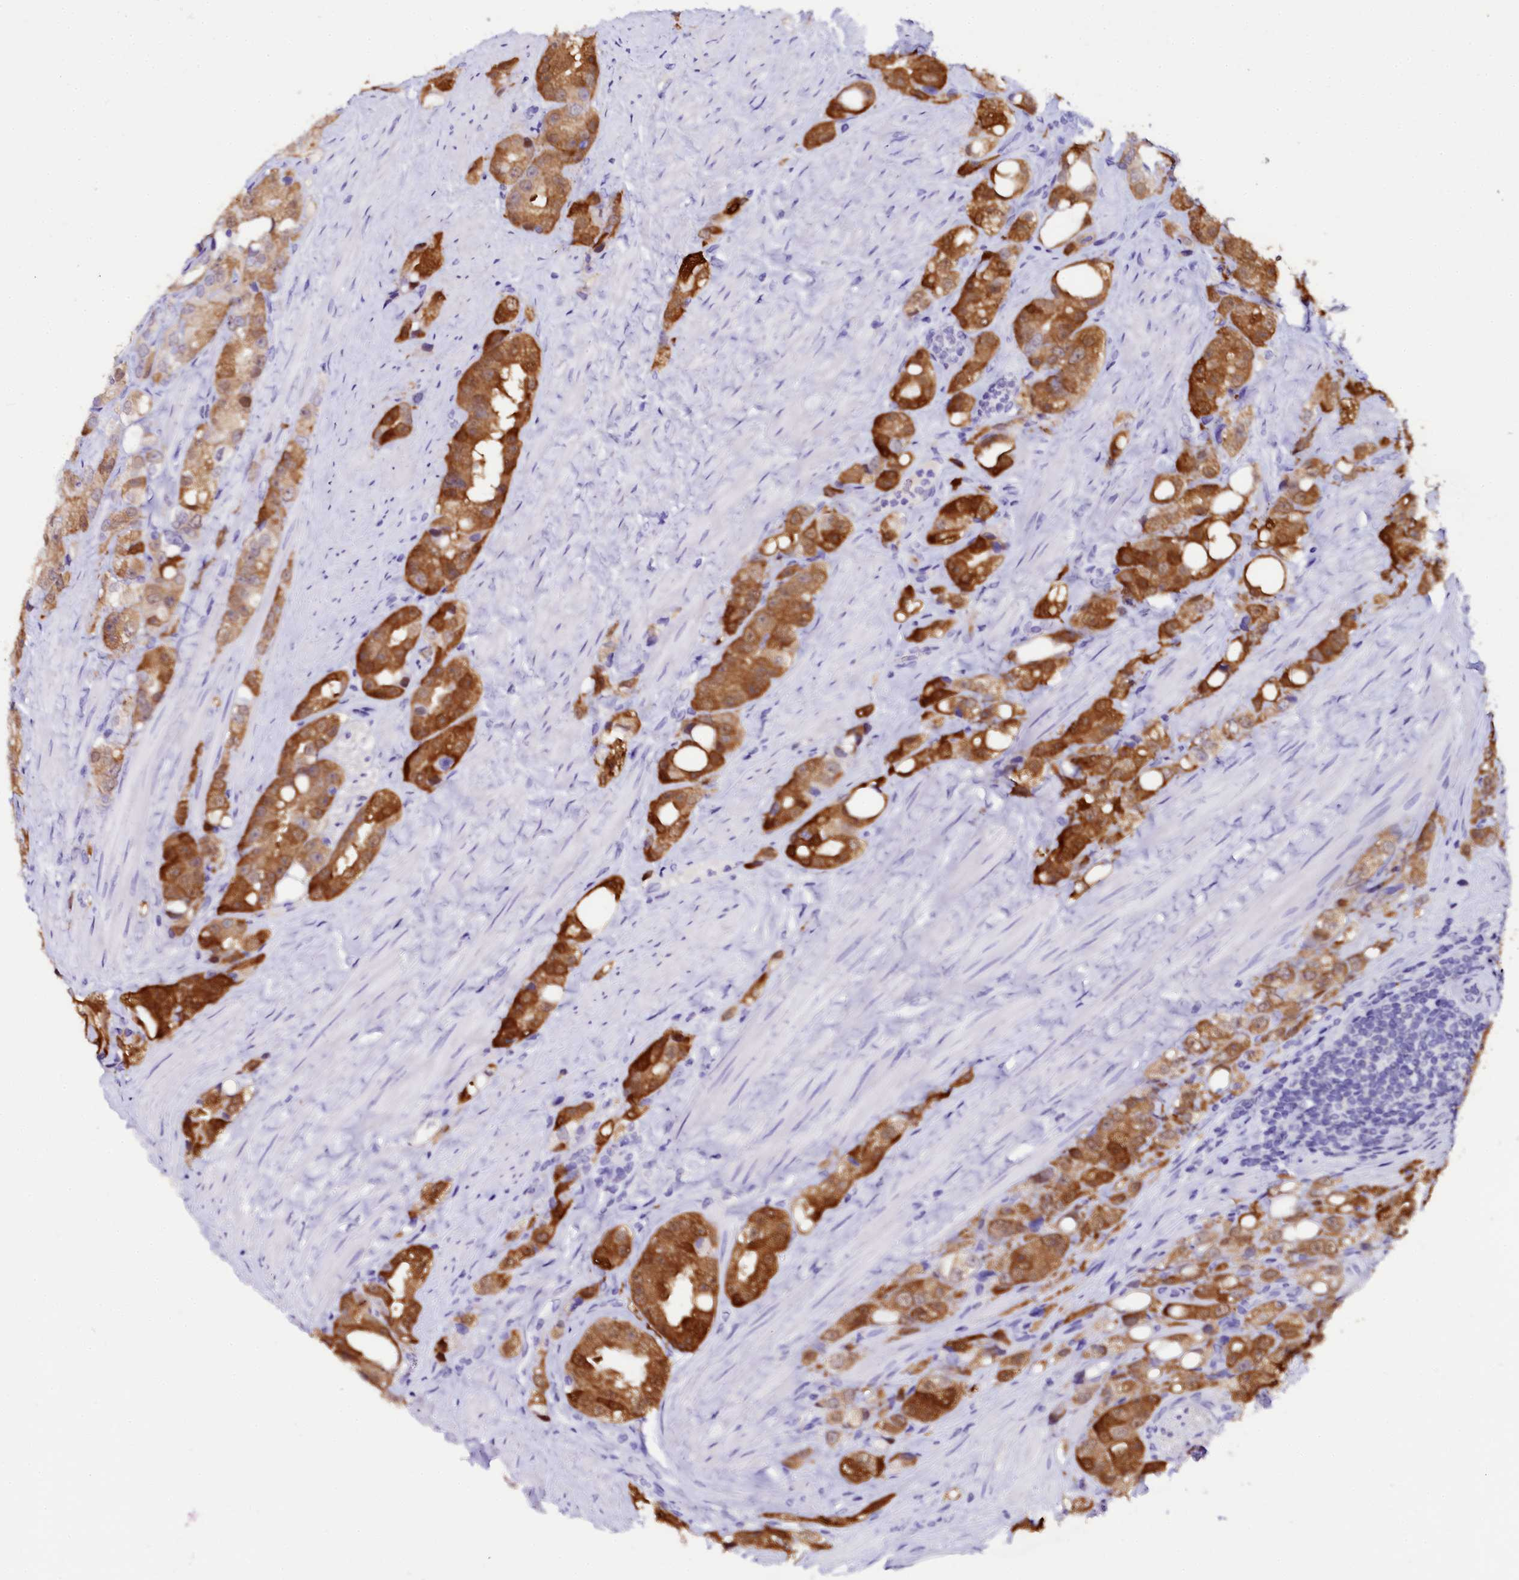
{"staining": {"intensity": "strong", "quantity": ">75%", "location": "cytoplasmic/membranous"}, "tissue": "prostate cancer", "cell_type": "Tumor cells", "image_type": "cancer", "snomed": [{"axis": "morphology", "description": "Adenocarcinoma, NOS"}, {"axis": "topography", "description": "Prostate"}], "caption": "Human adenocarcinoma (prostate) stained with a brown dye exhibits strong cytoplasmic/membranous positive positivity in about >75% of tumor cells.", "gene": "SORD", "patient": {"sex": "male", "age": 79}}